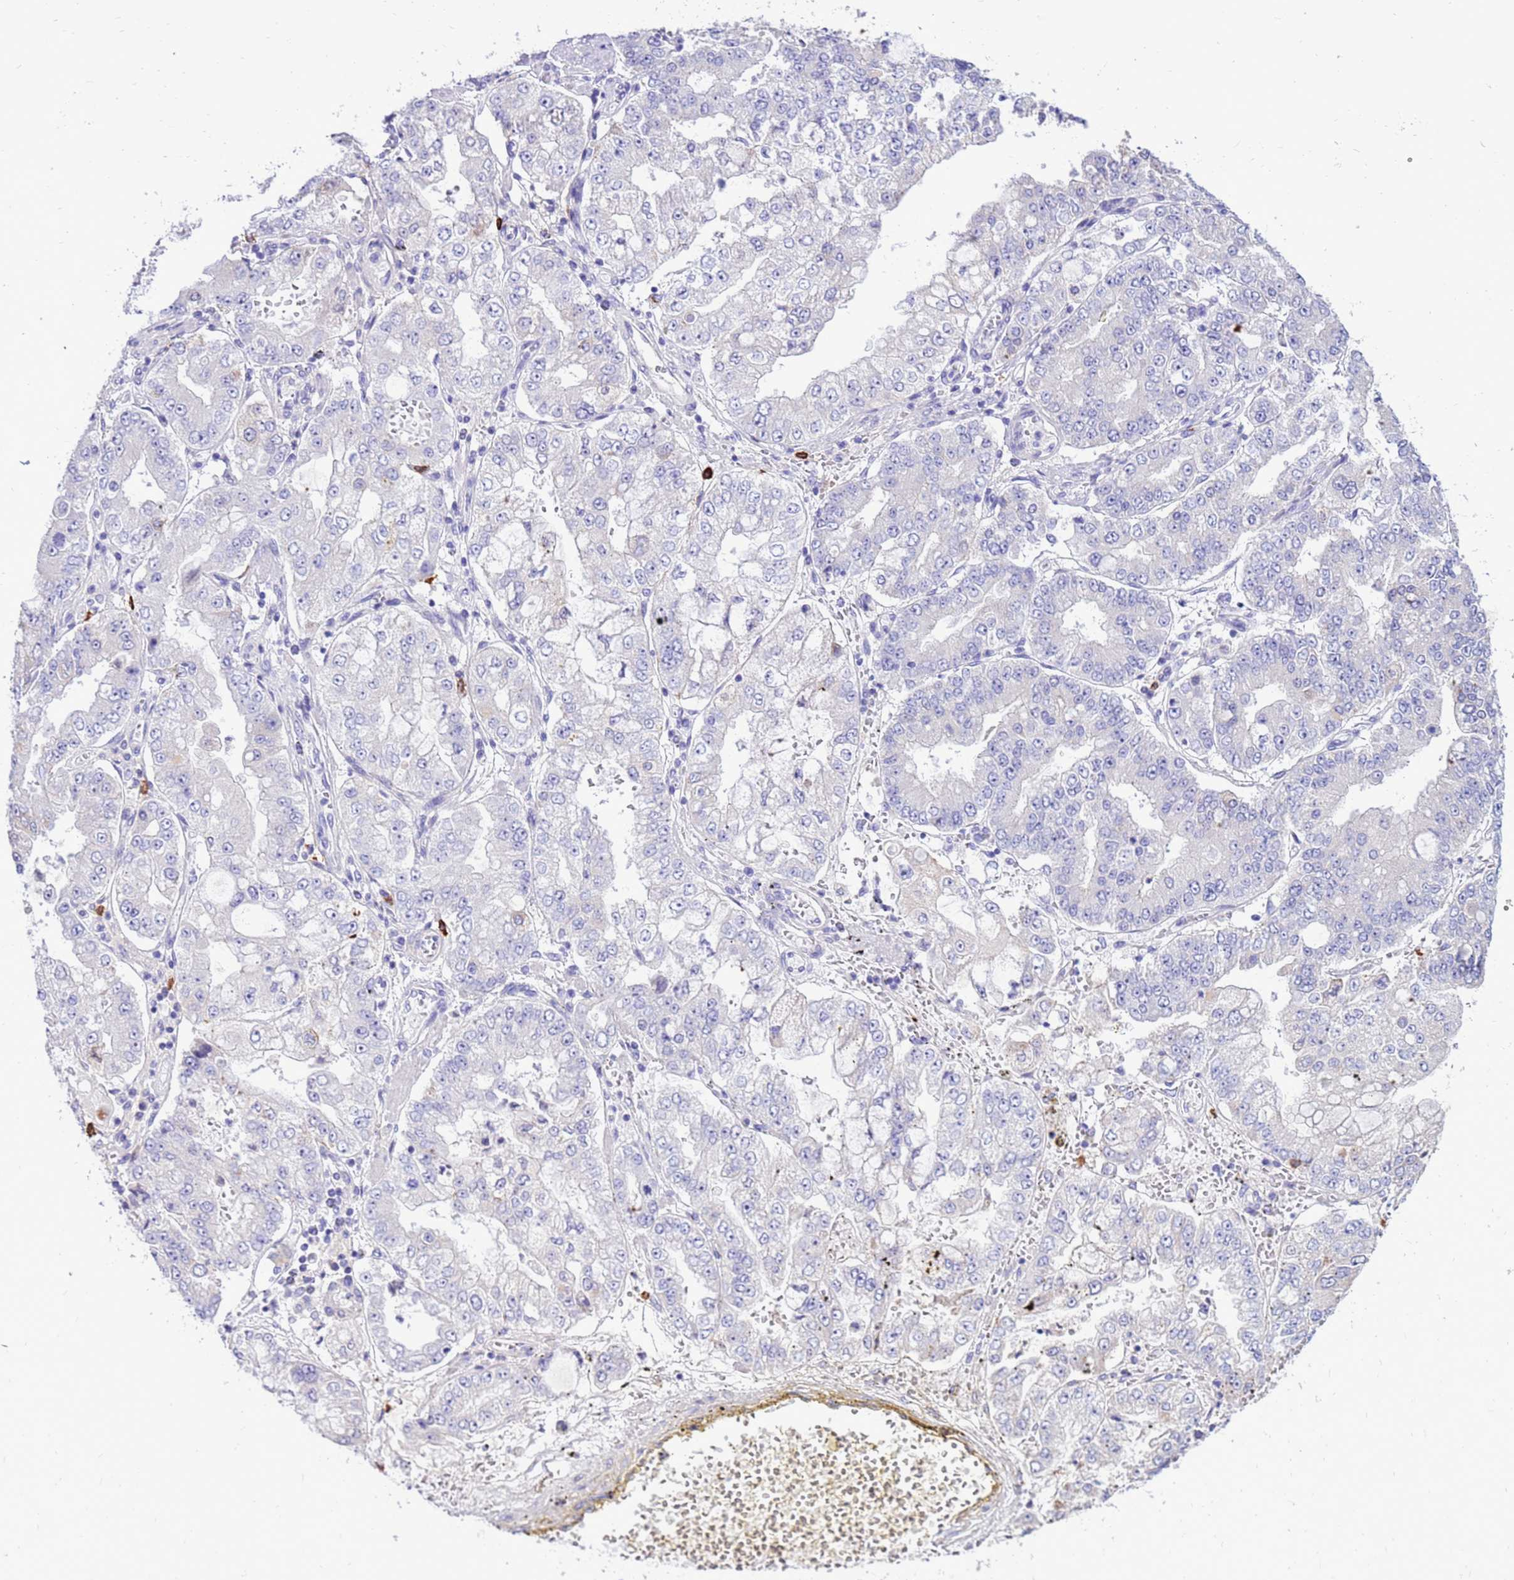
{"staining": {"intensity": "negative", "quantity": "none", "location": "none"}, "tissue": "stomach cancer", "cell_type": "Tumor cells", "image_type": "cancer", "snomed": [{"axis": "morphology", "description": "Adenocarcinoma, NOS"}, {"axis": "topography", "description": "Stomach"}], "caption": "A histopathology image of human stomach cancer is negative for staining in tumor cells. (Brightfield microscopy of DAB (3,3'-diaminobenzidine) immunohistochemistry at high magnification).", "gene": "PDE10A", "patient": {"sex": "male", "age": 76}}